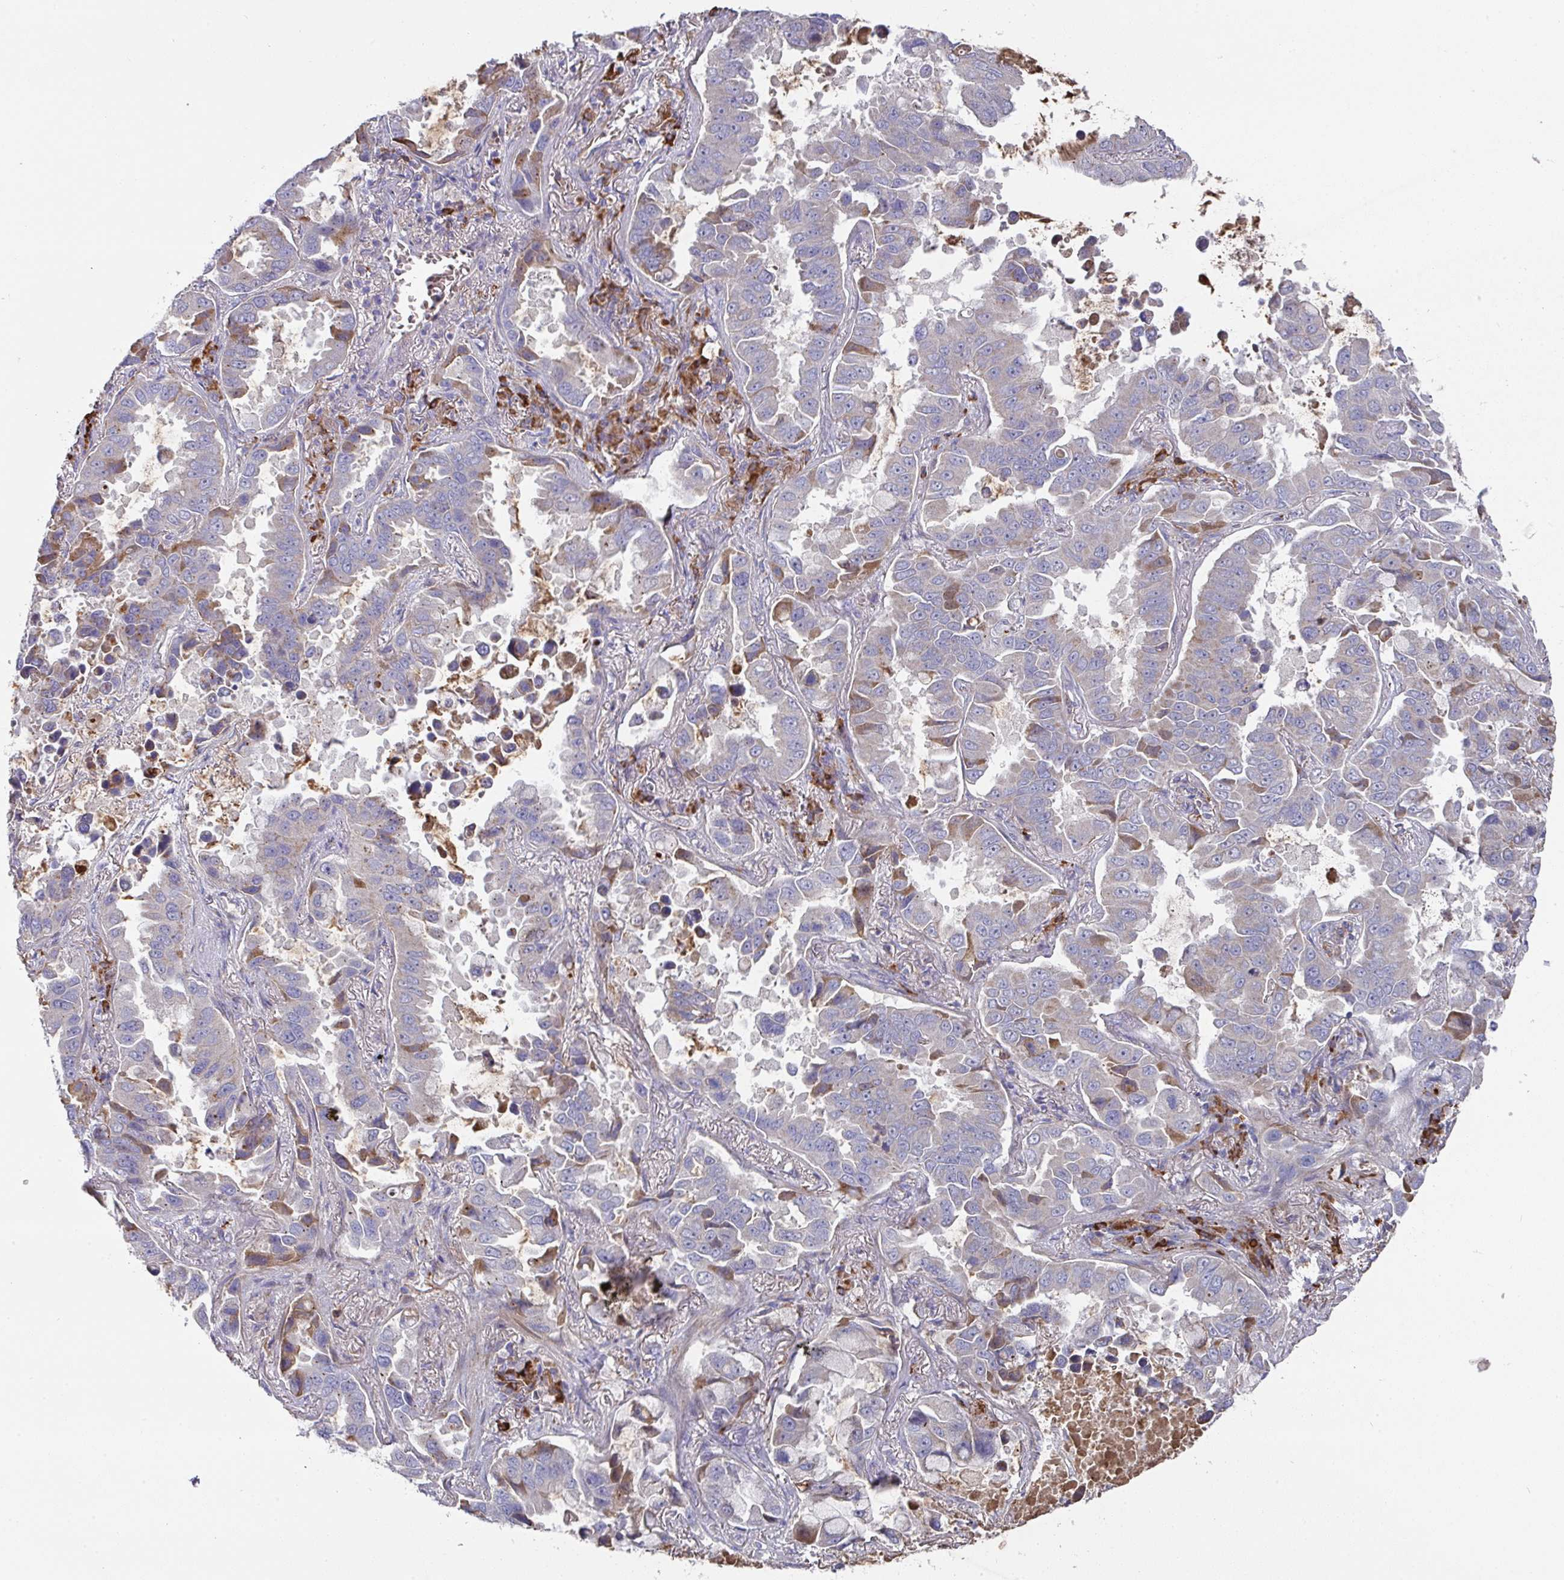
{"staining": {"intensity": "moderate", "quantity": "<25%", "location": "cytoplasmic/membranous"}, "tissue": "lung cancer", "cell_type": "Tumor cells", "image_type": "cancer", "snomed": [{"axis": "morphology", "description": "Adenocarcinoma, NOS"}, {"axis": "topography", "description": "Lung"}], "caption": "There is low levels of moderate cytoplasmic/membranous expression in tumor cells of lung adenocarcinoma, as demonstrated by immunohistochemical staining (brown color).", "gene": "IL4R", "patient": {"sex": "male", "age": 64}}